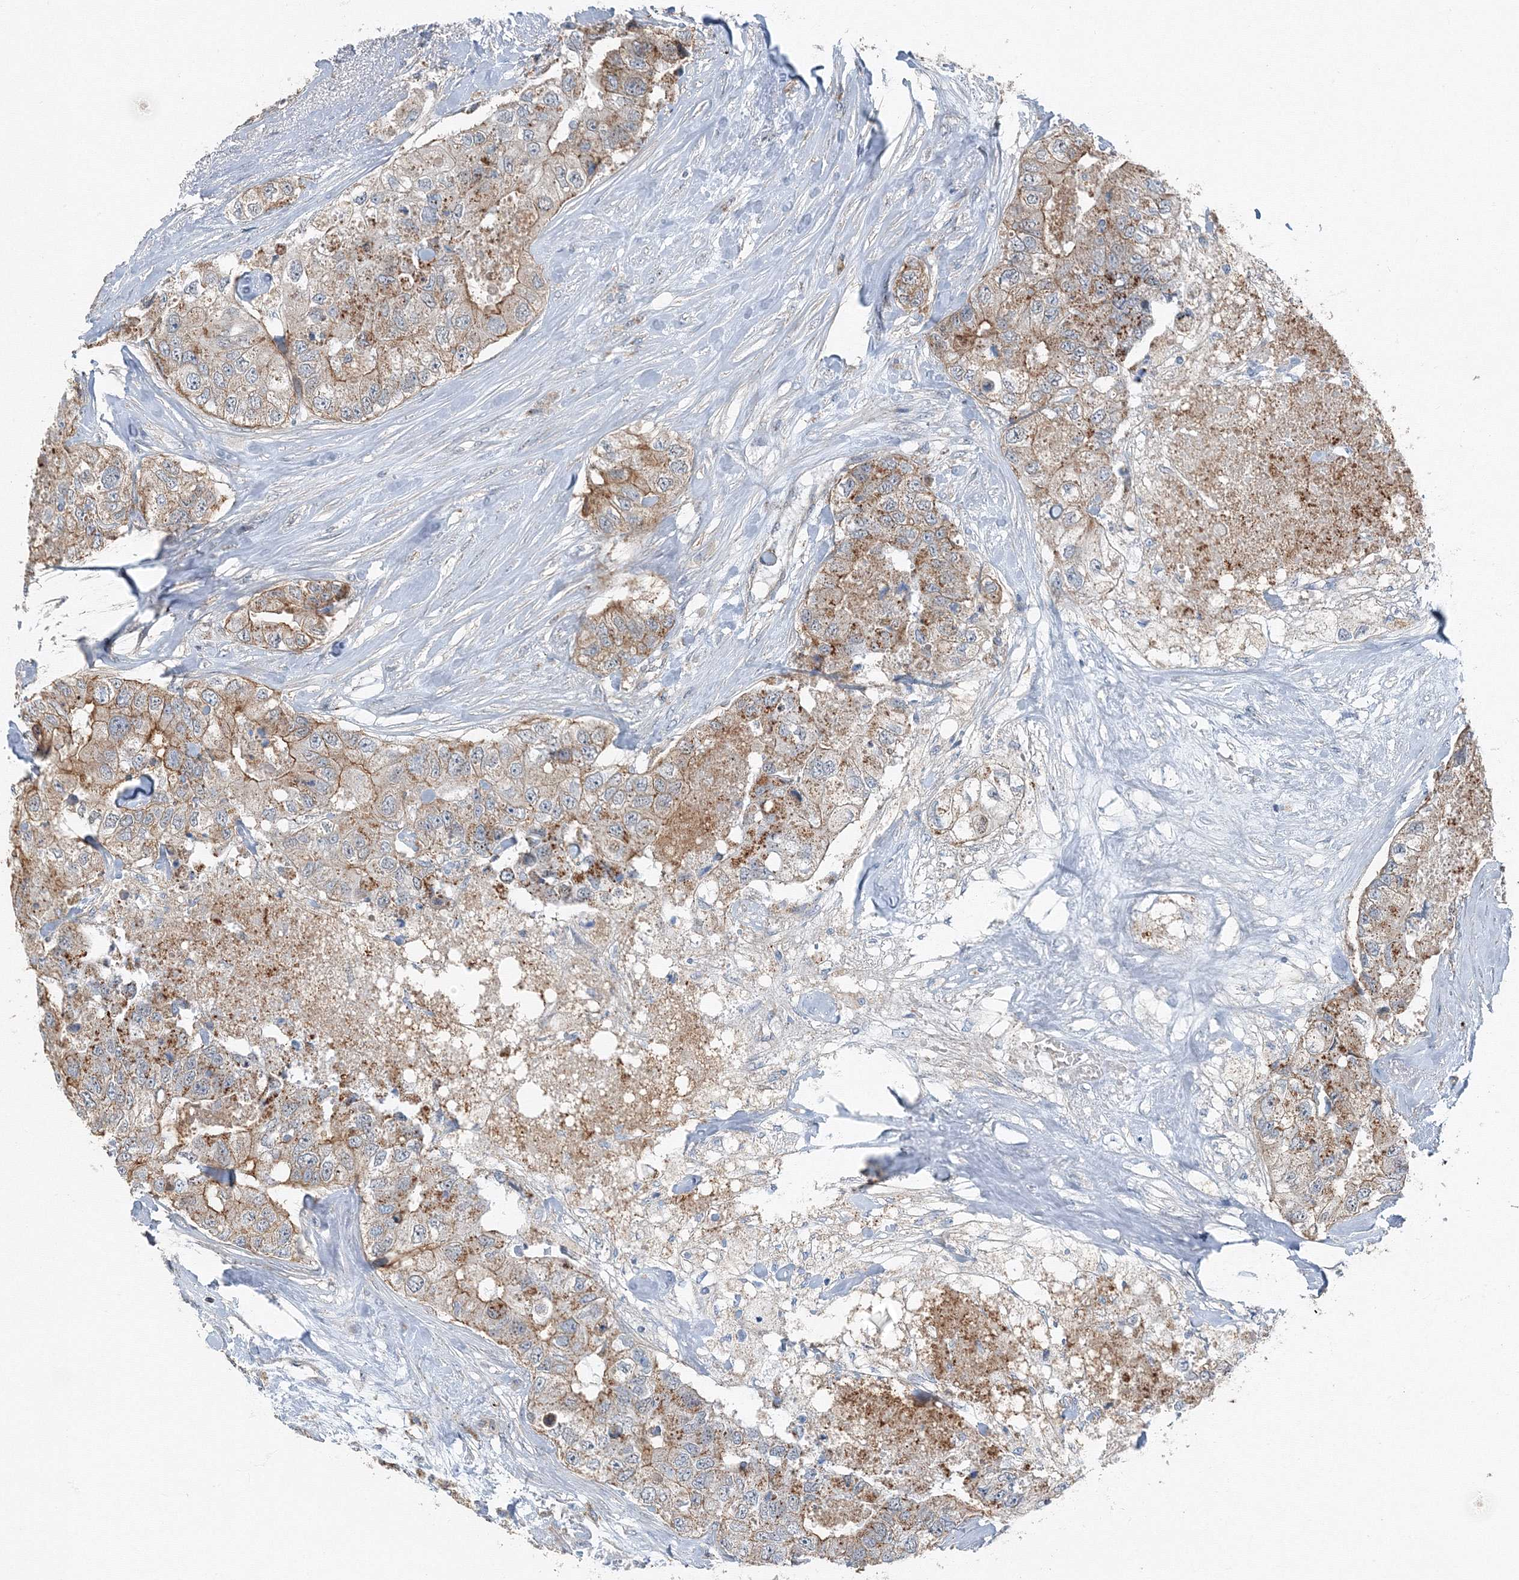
{"staining": {"intensity": "moderate", "quantity": ">75%", "location": "cytoplasmic/membranous"}, "tissue": "breast cancer", "cell_type": "Tumor cells", "image_type": "cancer", "snomed": [{"axis": "morphology", "description": "Duct carcinoma"}, {"axis": "topography", "description": "Breast"}], "caption": "Invasive ductal carcinoma (breast) stained for a protein (brown) shows moderate cytoplasmic/membranous positive positivity in approximately >75% of tumor cells.", "gene": "AASDH", "patient": {"sex": "female", "age": 62}}